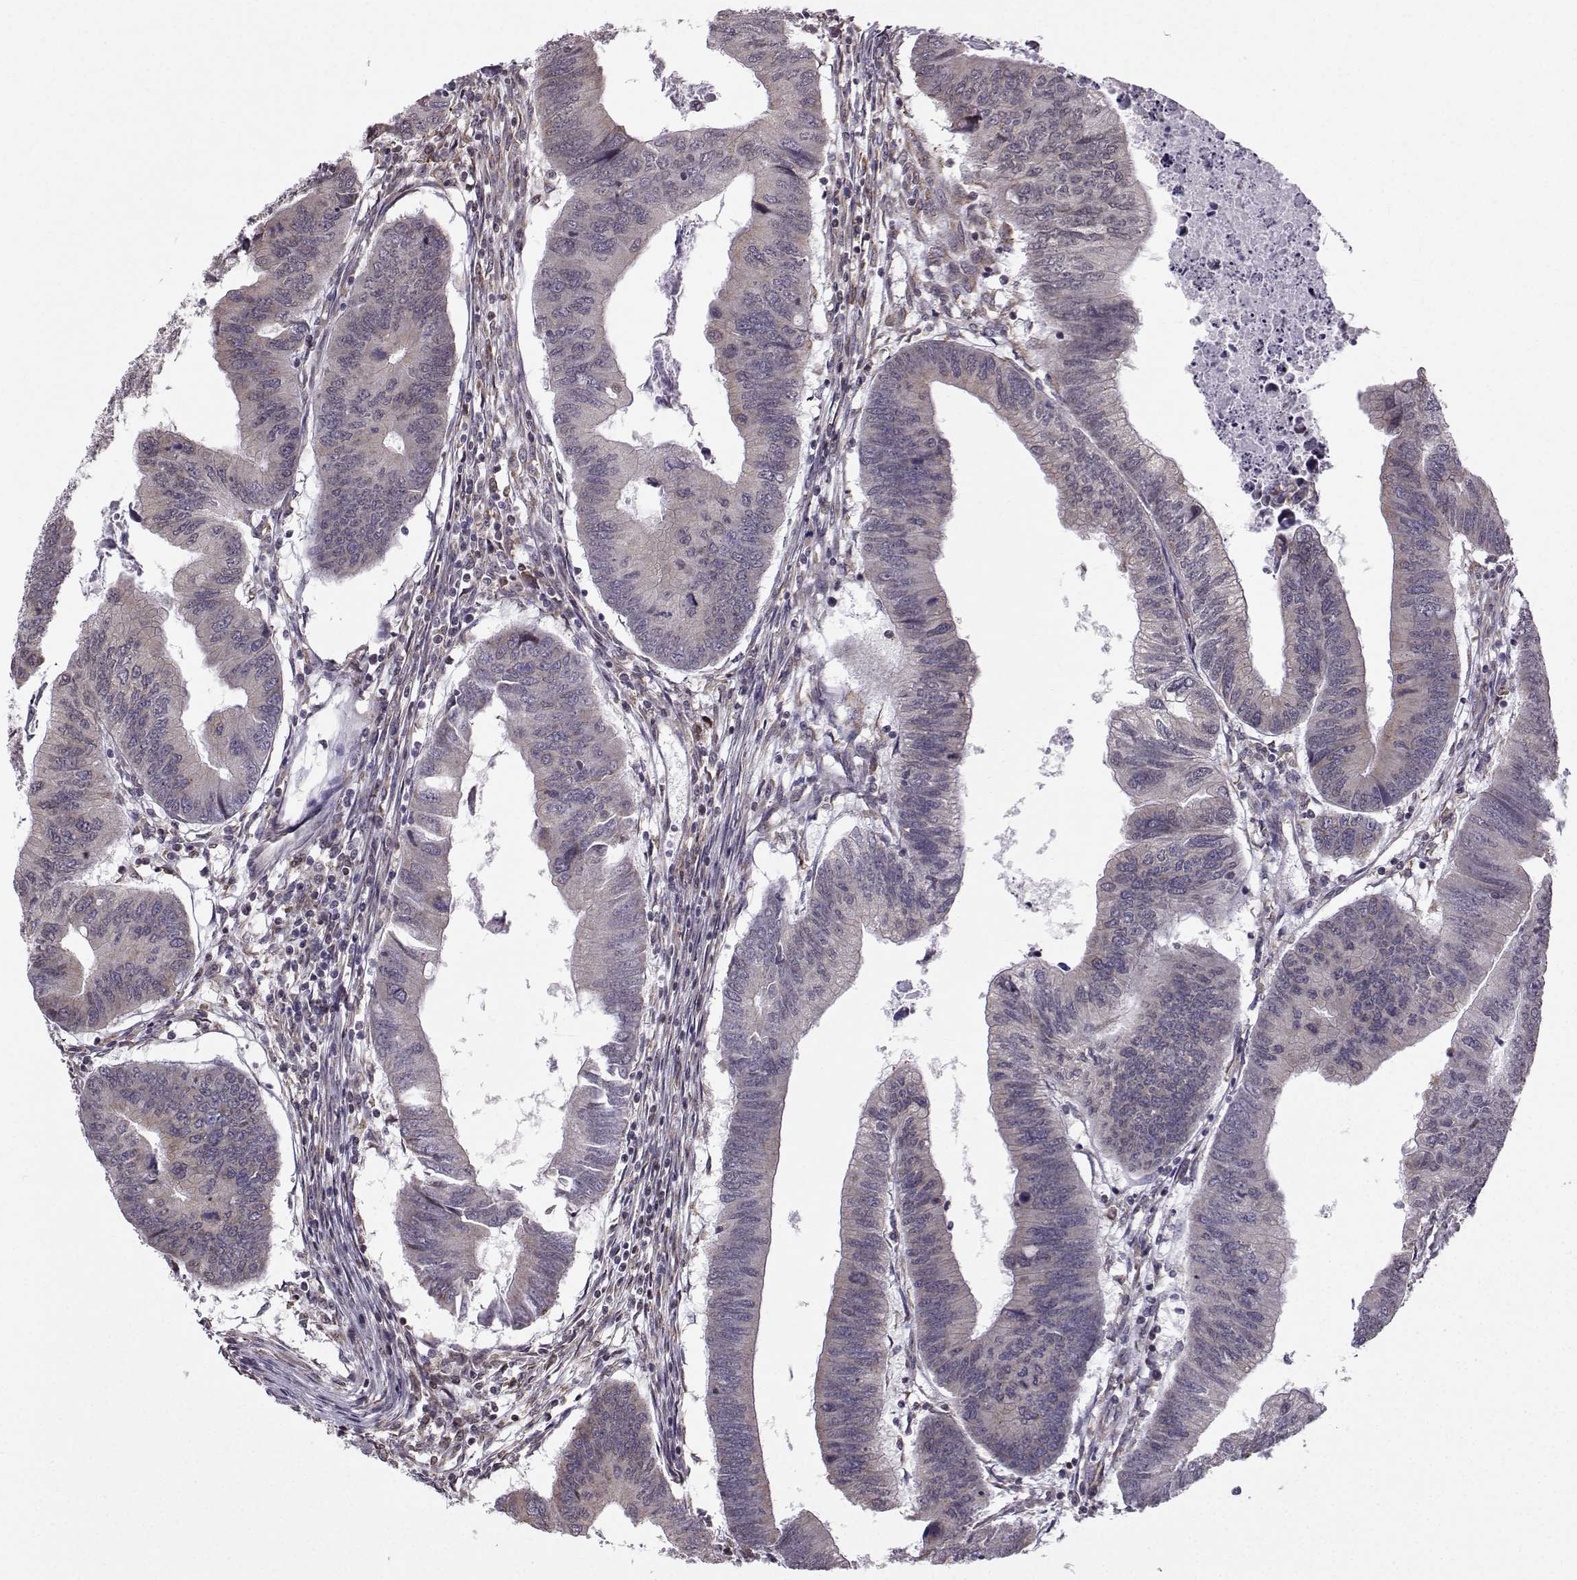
{"staining": {"intensity": "negative", "quantity": "none", "location": "none"}, "tissue": "colorectal cancer", "cell_type": "Tumor cells", "image_type": "cancer", "snomed": [{"axis": "morphology", "description": "Adenocarcinoma, NOS"}, {"axis": "topography", "description": "Colon"}], "caption": "Immunohistochemistry photomicrograph of colorectal adenocarcinoma stained for a protein (brown), which displays no positivity in tumor cells.", "gene": "EZH1", "patient": {"sex": "male", "age": 53}}